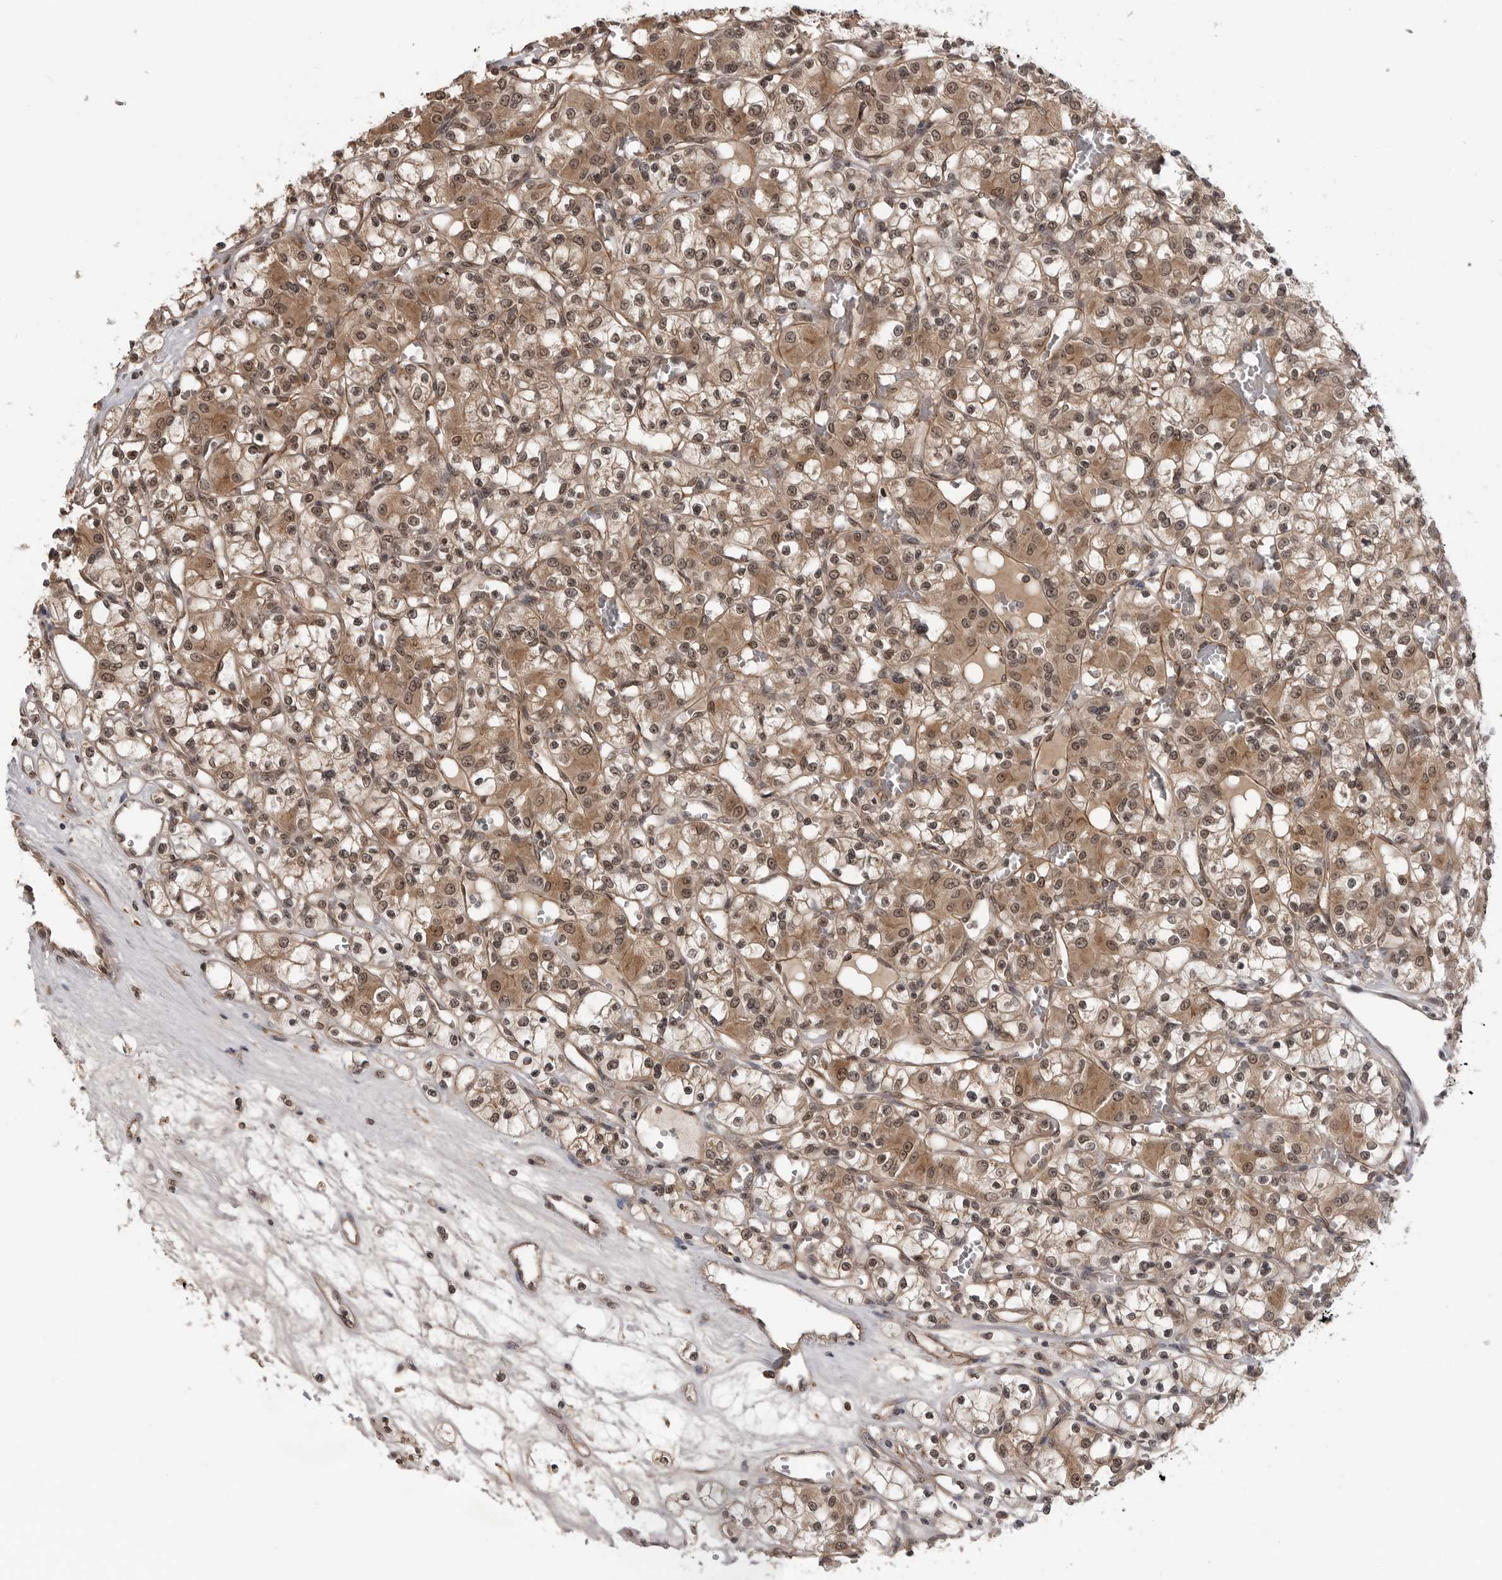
{"staining": {"intensity": "moderate", "quantity": ">75%", "location": "cytoplasmic/membranous,nuclear"}, "tissue": "renal cancer", "cell_type": "Tumor cells", "image_type": "cancer", "snomed": [{"axis": "morphology", "description": "Adenocarcinoma, NOS"}, {"axis": "topography", "description": "Kidney"}], "caption": "Human adenocarcinoma (renal) stained with a protein marker shows moderate staining in tumor cells.", "gene": "IL24", "patient": {"sex": "female", "age": 59}}